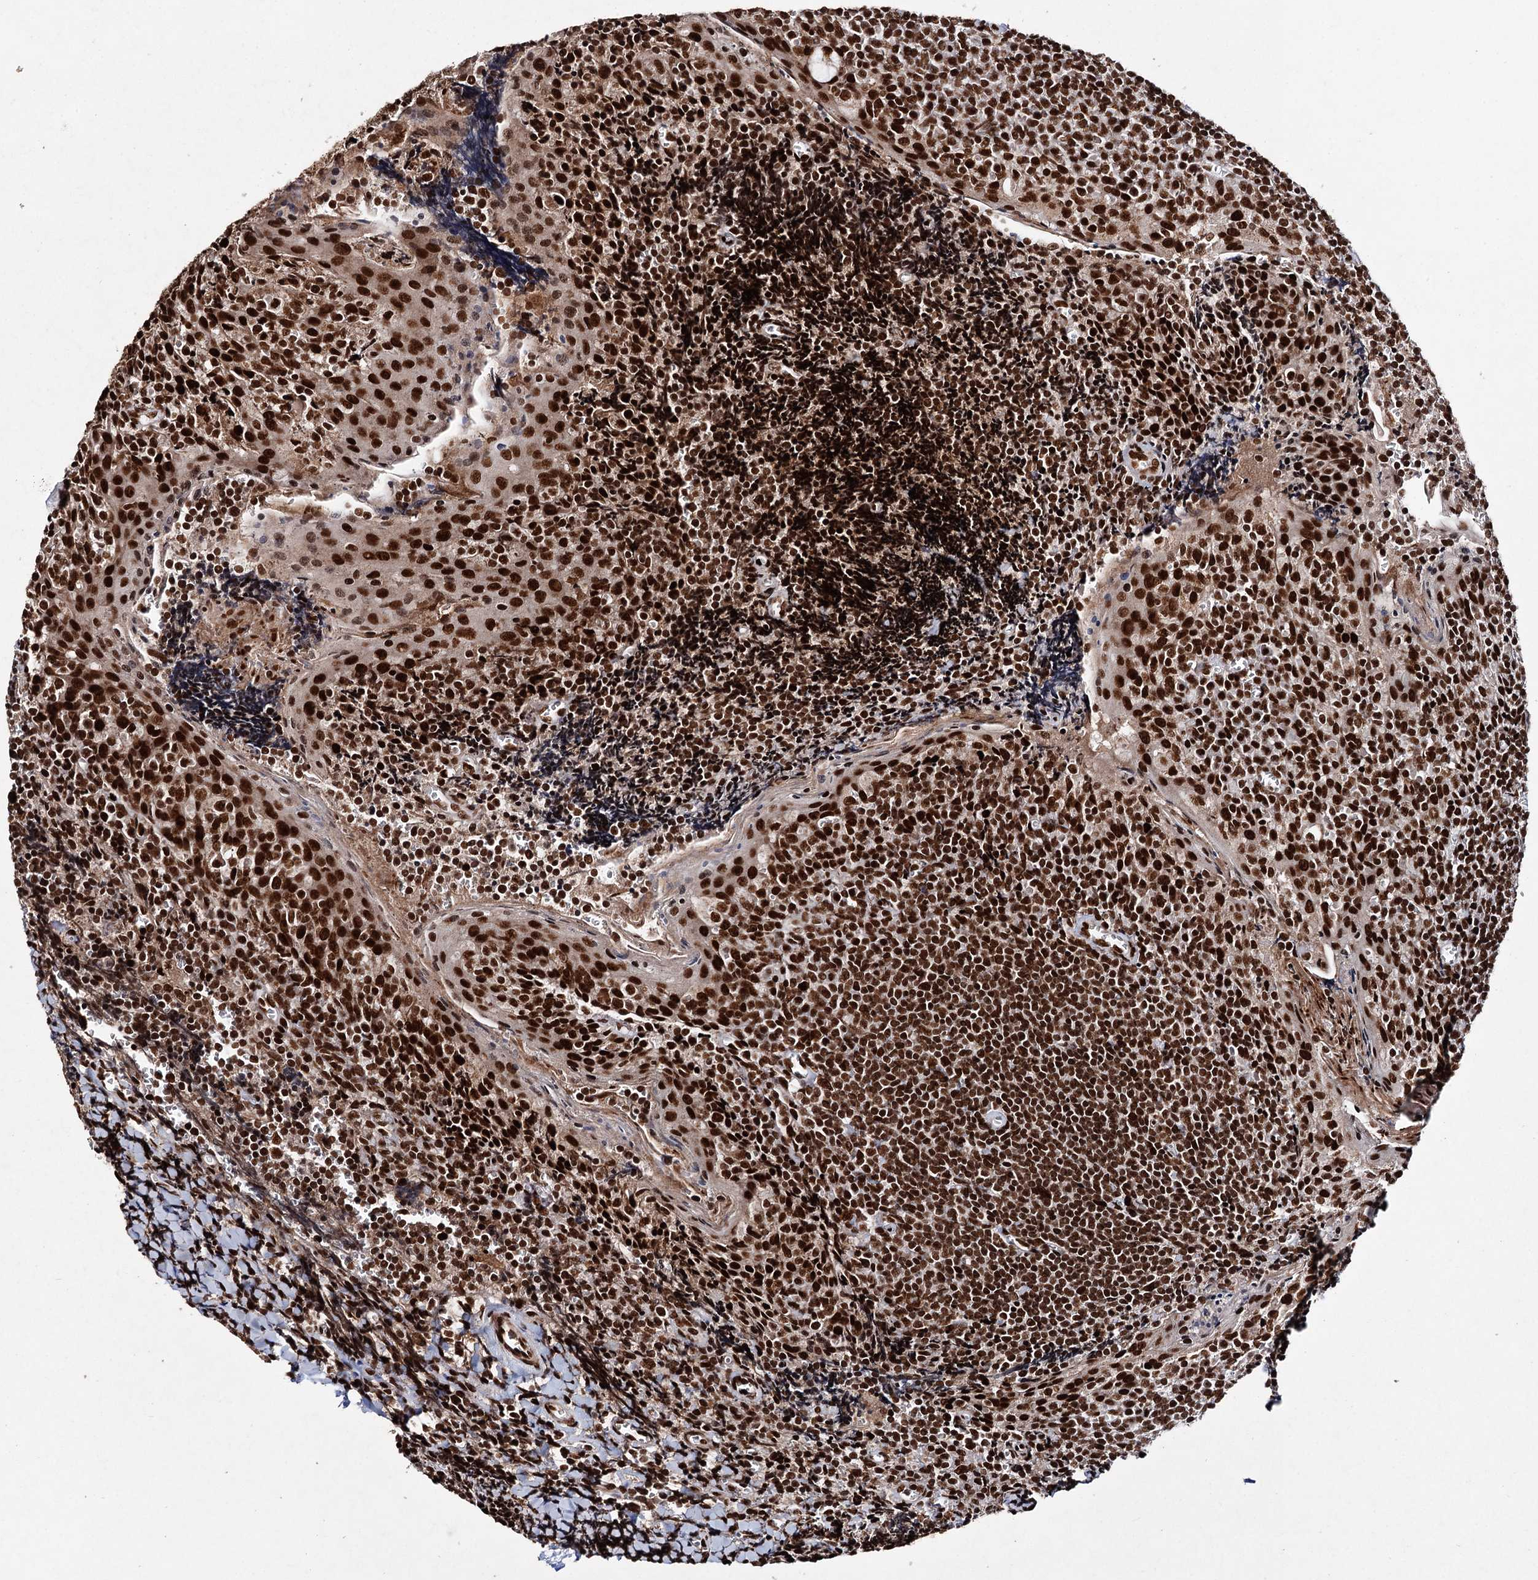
{"staining": {"intensity": "strong", "quantity": "25%-75%", "location": "nuclear"}, "tissue": "tonsil", "cell_type": "Germinal center cells", "image_type": "normal", "snomed": [{"axis": "morphology", "description": "Normal tissue, NOS"}, {"axis": "topography", "description": "Tonsil"}], "caption": "A high amount of strong nuclear positivity is identified in approximately 25%-75% of germinal center cells in benign tonsil. (Stains: DAB (3,3'-diaminobenzidine) in brown, nuclei in blue, Microscopy: brightfield microscopy at high magnification).", "gene": "MATR3", "patient": {"sex": "male", "age": 27}}